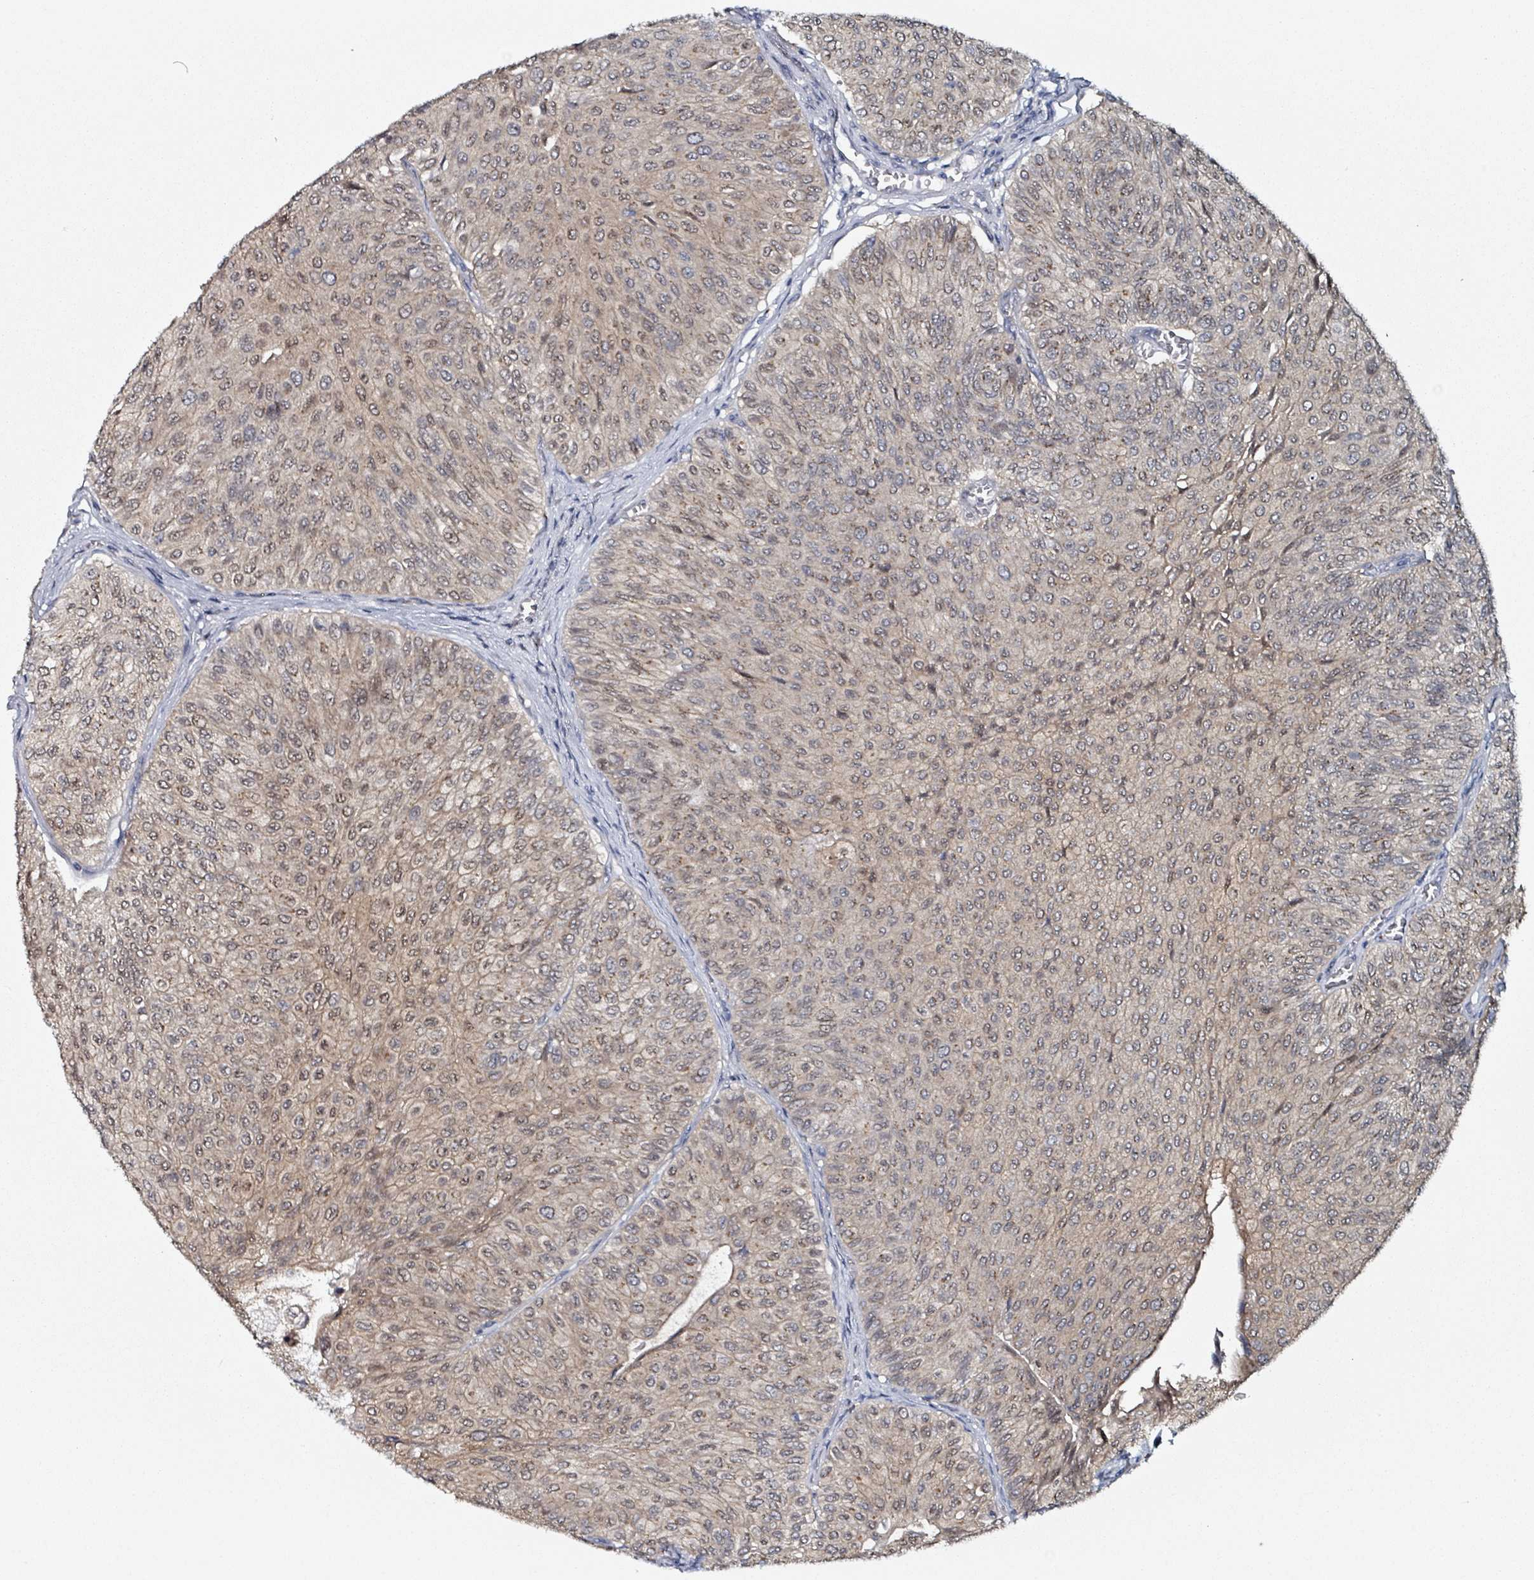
{"staining": {"intensity": "weak", "quantity": ">75%", "location": "cytoplasmic/membranous,nuclear"}, "tissue": "urothelial cancer", "cell_type": "Tumor cells", "image_type": "cancer", "snomed": [{"axis": "morphology", "description": "Urothelial carcinoma, NOS"}, {"axis": "topography", "description": "Urinary bladder"}], "caption": "Approximately >75% of tumor cells in urothelial cancer show weak cytoplasmic/membranous and nuclear protein staining as visualized by brown immunohistochemical staining.", "gene": "B3GAT3", "patient": {"sex": "male", "age": 59}}